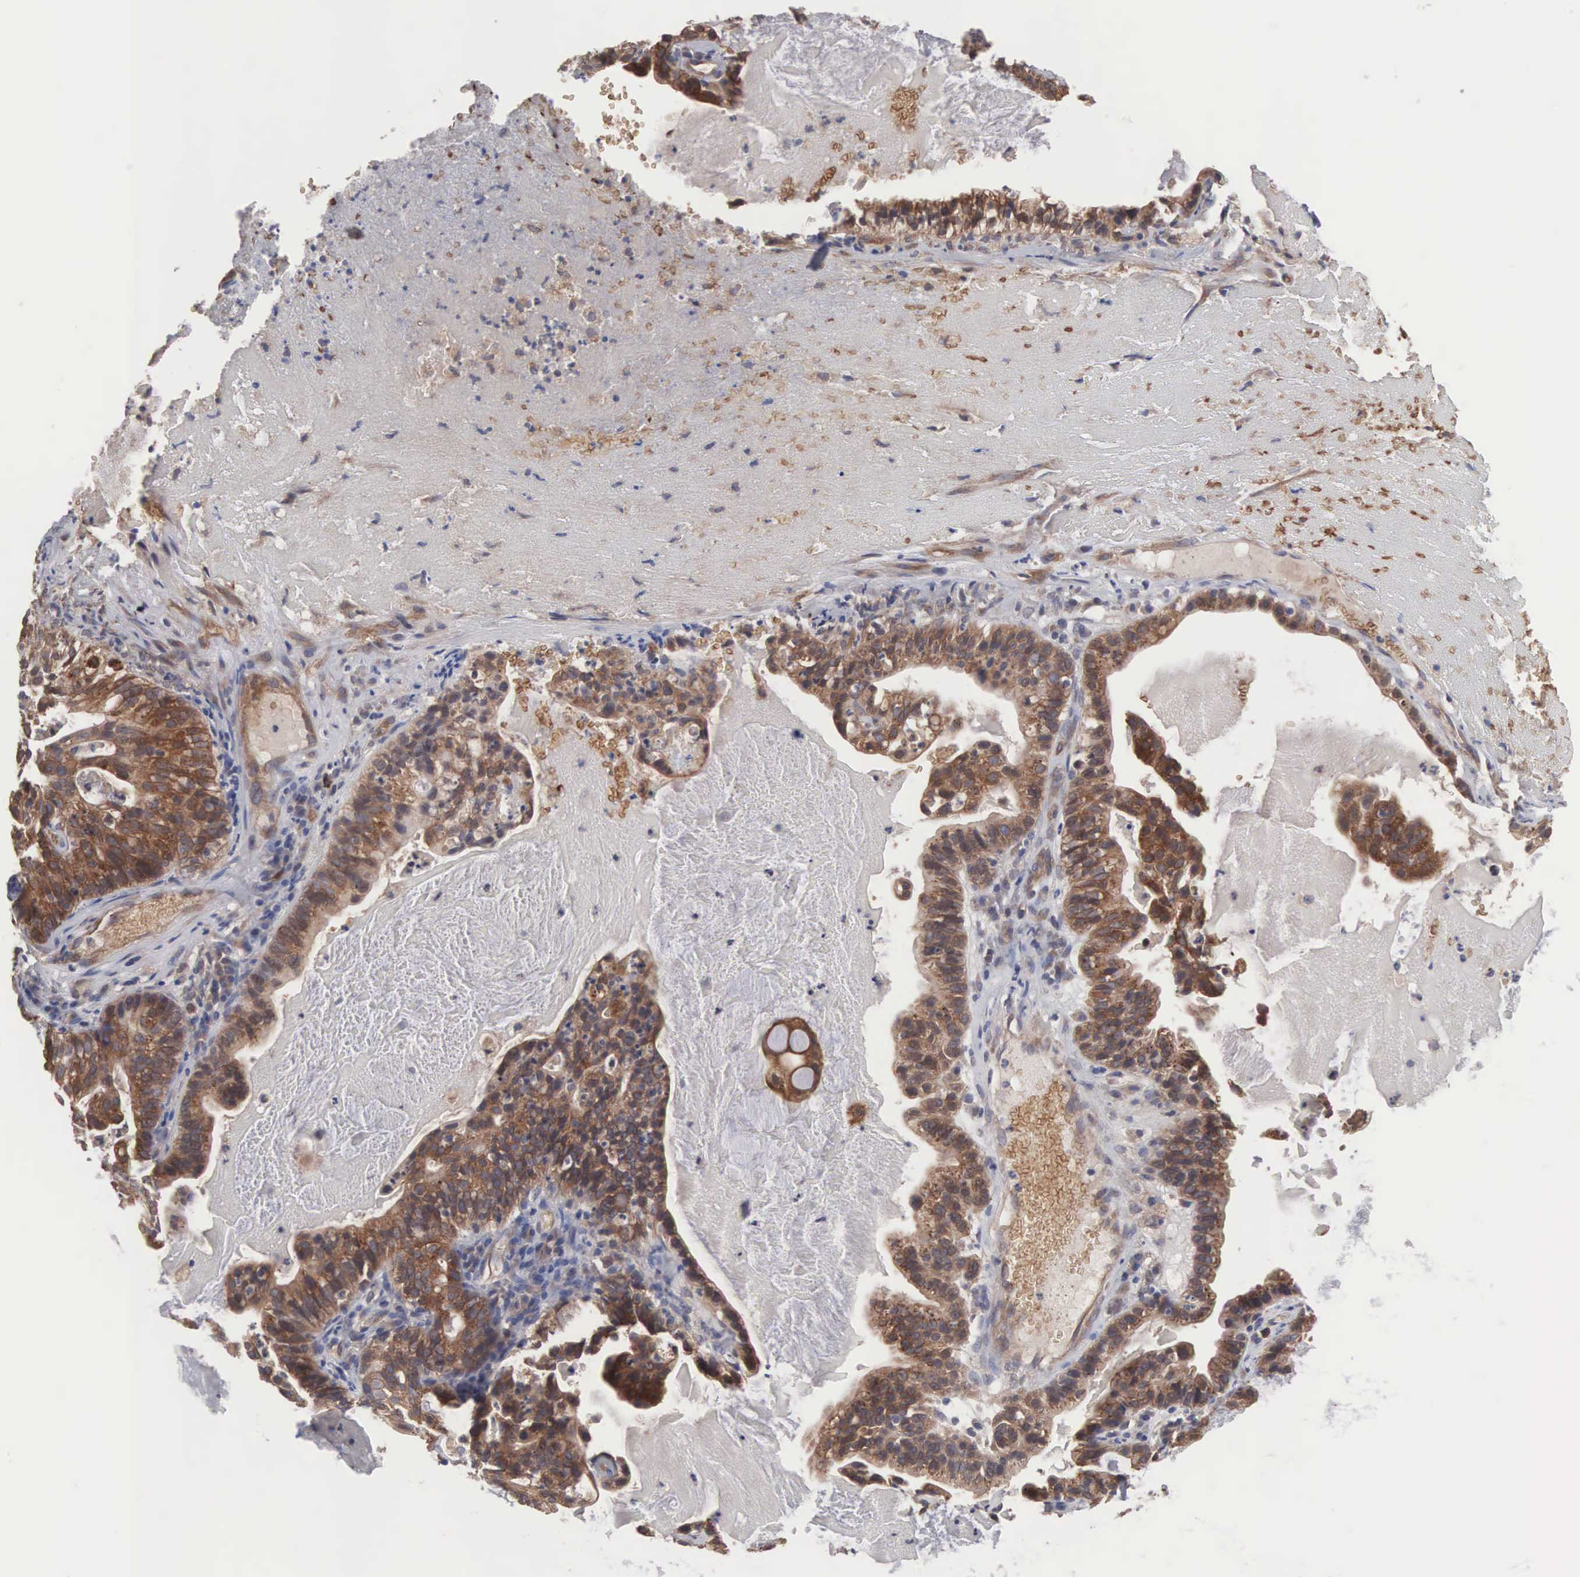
{"staining": {"intensity": "strong", "quantity": ">75%", "location": "cytoplasmic/membranous"}, "tissue": "cervical cancer", "cell_type": "Tumor cells", "image_type": "cancer", "snomed": [{"axis": "morphology", "description": "Adenocarcinoma, NOS"}, {"axis": "topography", "description": "Cervix"}], "caption": "This photomicrograph displays immunohistochemistry (IHC) staining of human cervical cancer, with high strong cytoplasmic/membranous staining in about >75% of tumor cells.", "gene": "INF2", "patient": {"sex": "female", "age": 41}}